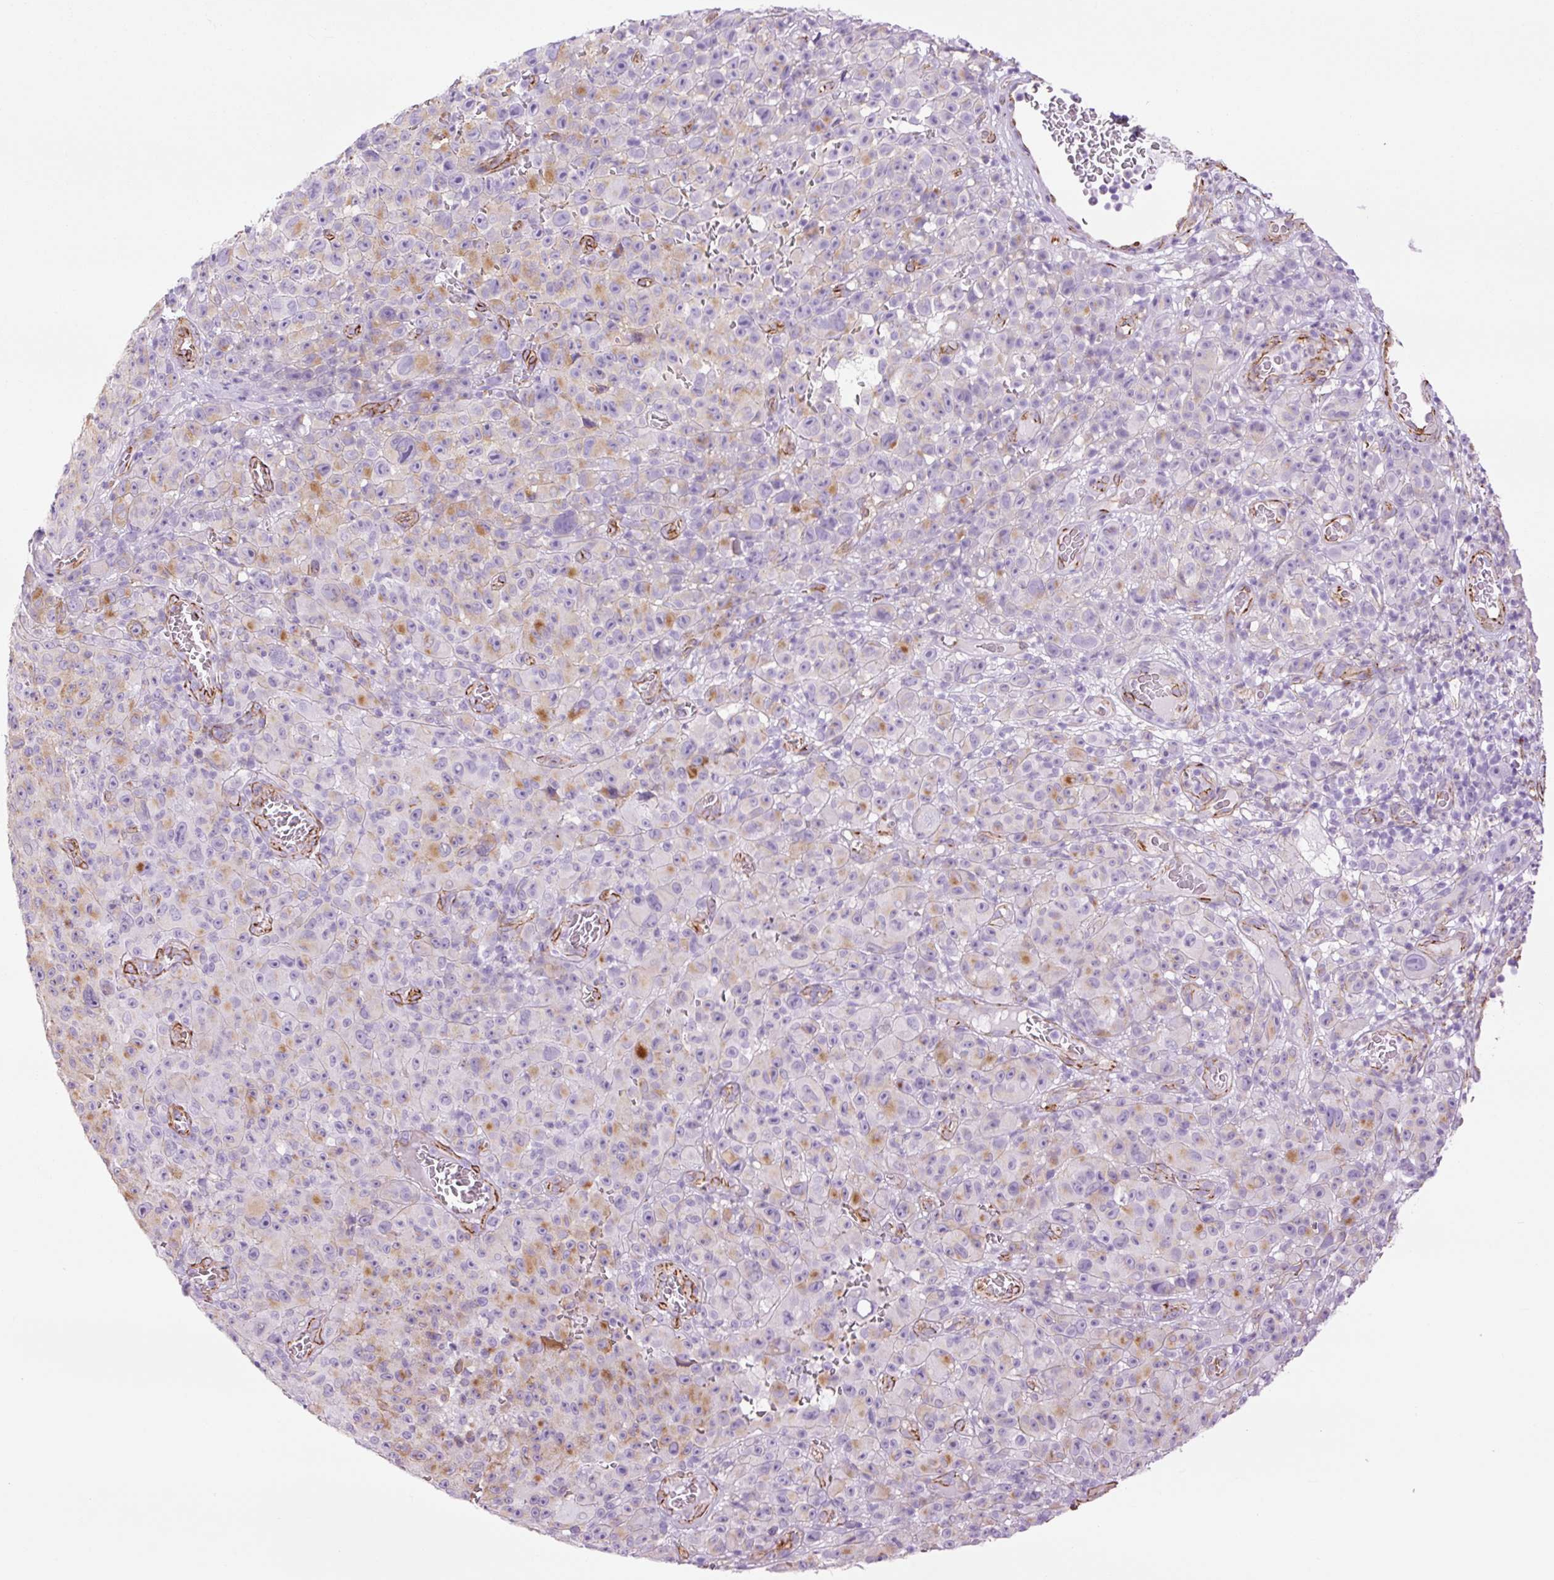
{"staining": {"intensity": "moderate", "quantity": "<25%", "location": "cytoplasmic/membranous"}, "tissue": "melanoma", "cell_type": "Tumor cells", "image_type": "cancer", "snomed": [{"axis": "morphology", "description": "Malignant melanoma, NOS"}, {"axis": "topography", "description": "Skin"}], "caption": "Malignant melanoma was stained to show a protein in brown. There is low levels of moderate cytoplasmic/membranous expression in approximately <25% of tumor cells. (Brightfield microscopy of DAB IHC at high magnification).", "gene": "CAV1", "patient": {"sex": "female", "age": 82}}